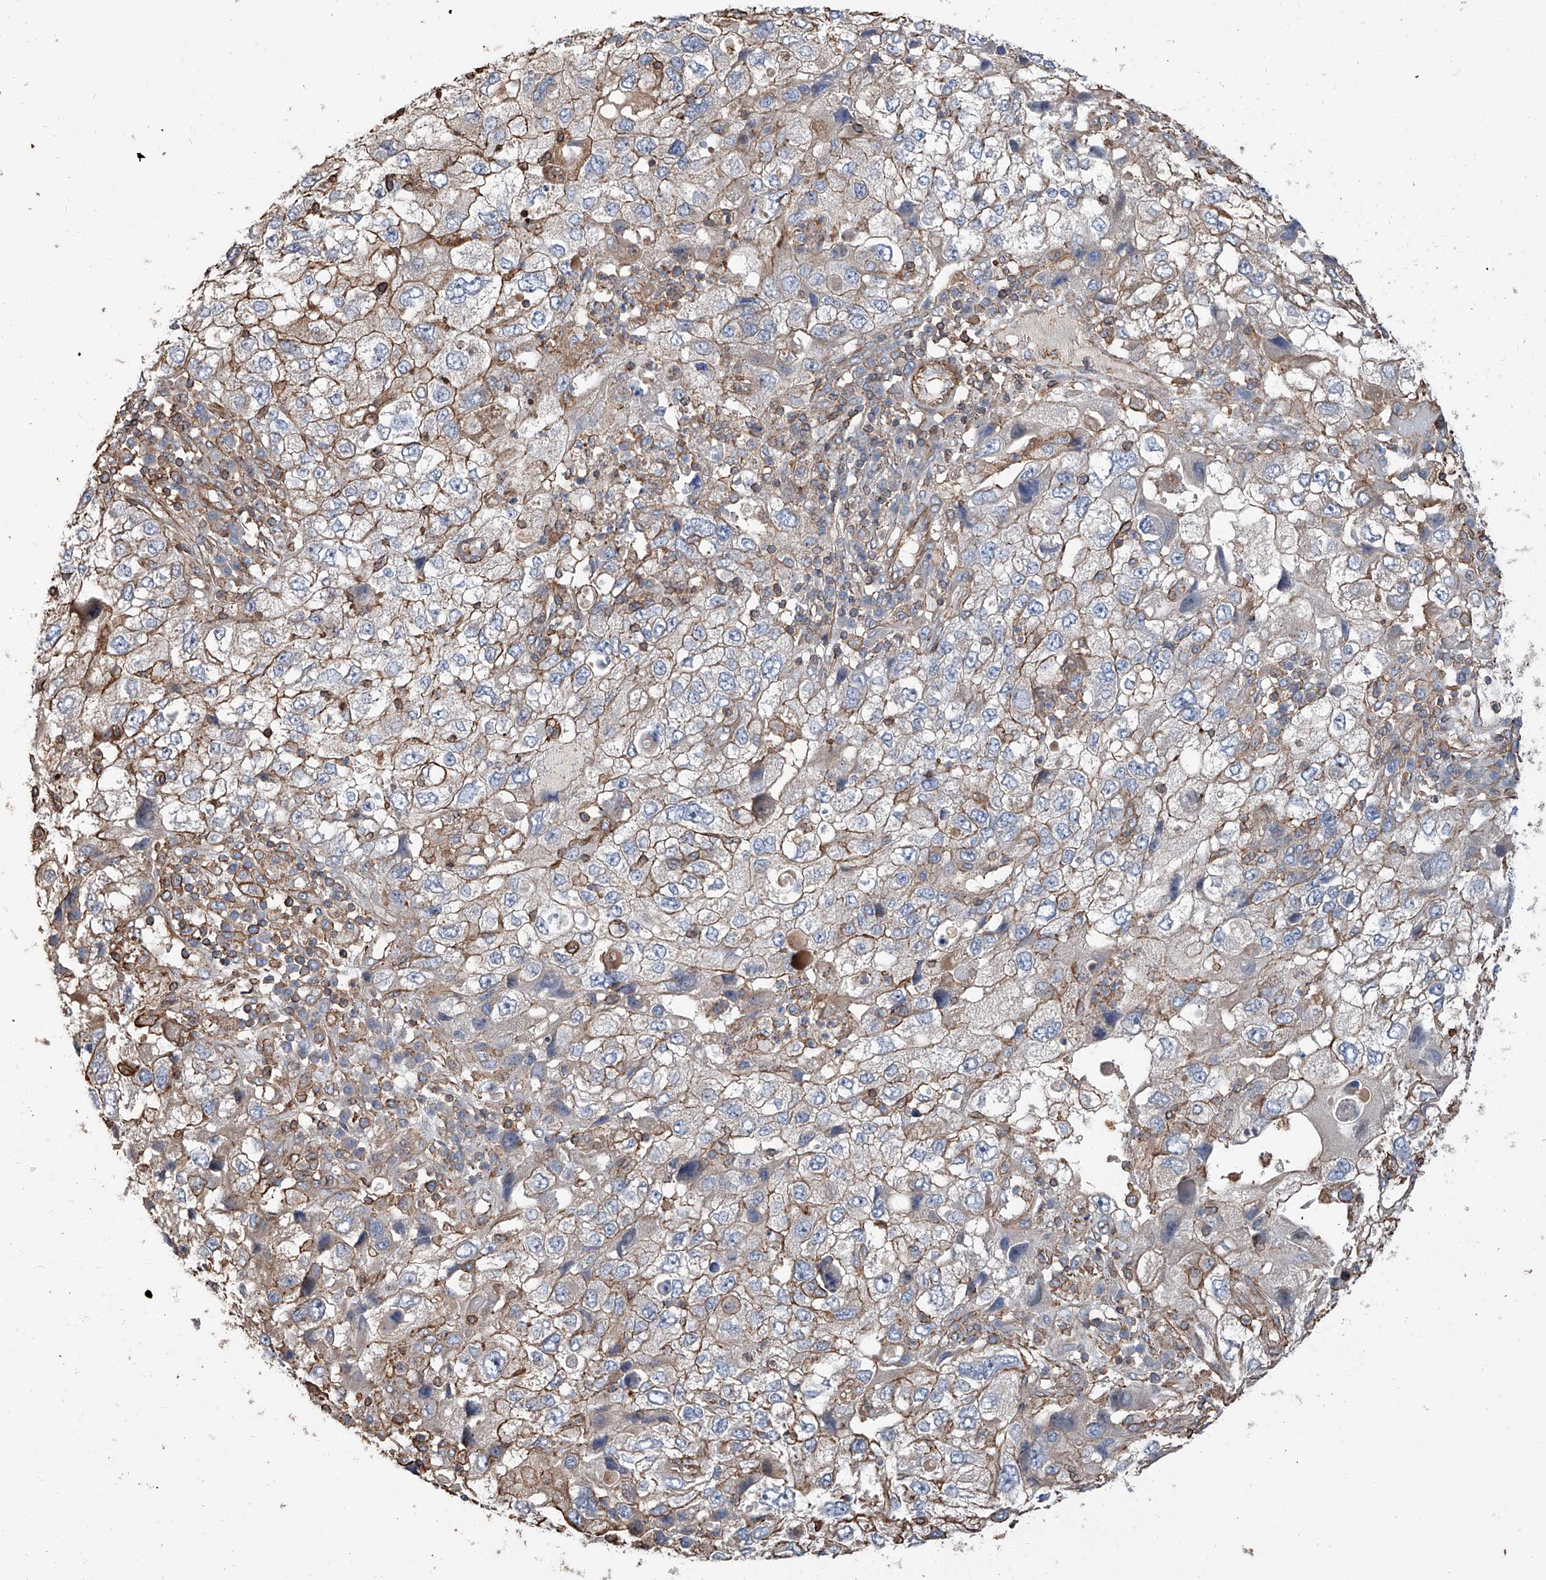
{"staining": {"intensity": "moderate", "quantity": "<25%", "location": "cytoplasmic/membranous"}, "tissue": "endometrial cancer", "cell_type": "Tumor cells", "image_type": "cancer", "snomed": [{"axis": "morphology", "description": "Adenocarcinoma, NOS"}, {"axis": "topography", "description": "Endometrium"}], "caption": "Brown immunohistochemical staining in human endometrial cancer displays moderate cytoplasmic/membranous staining in approximately <25% of tumor cells. (DAB IHC with brightfield microscopy, high magnification).", "gene": "PIEZO2", "patient": {"sex": "female", "age": 49}}